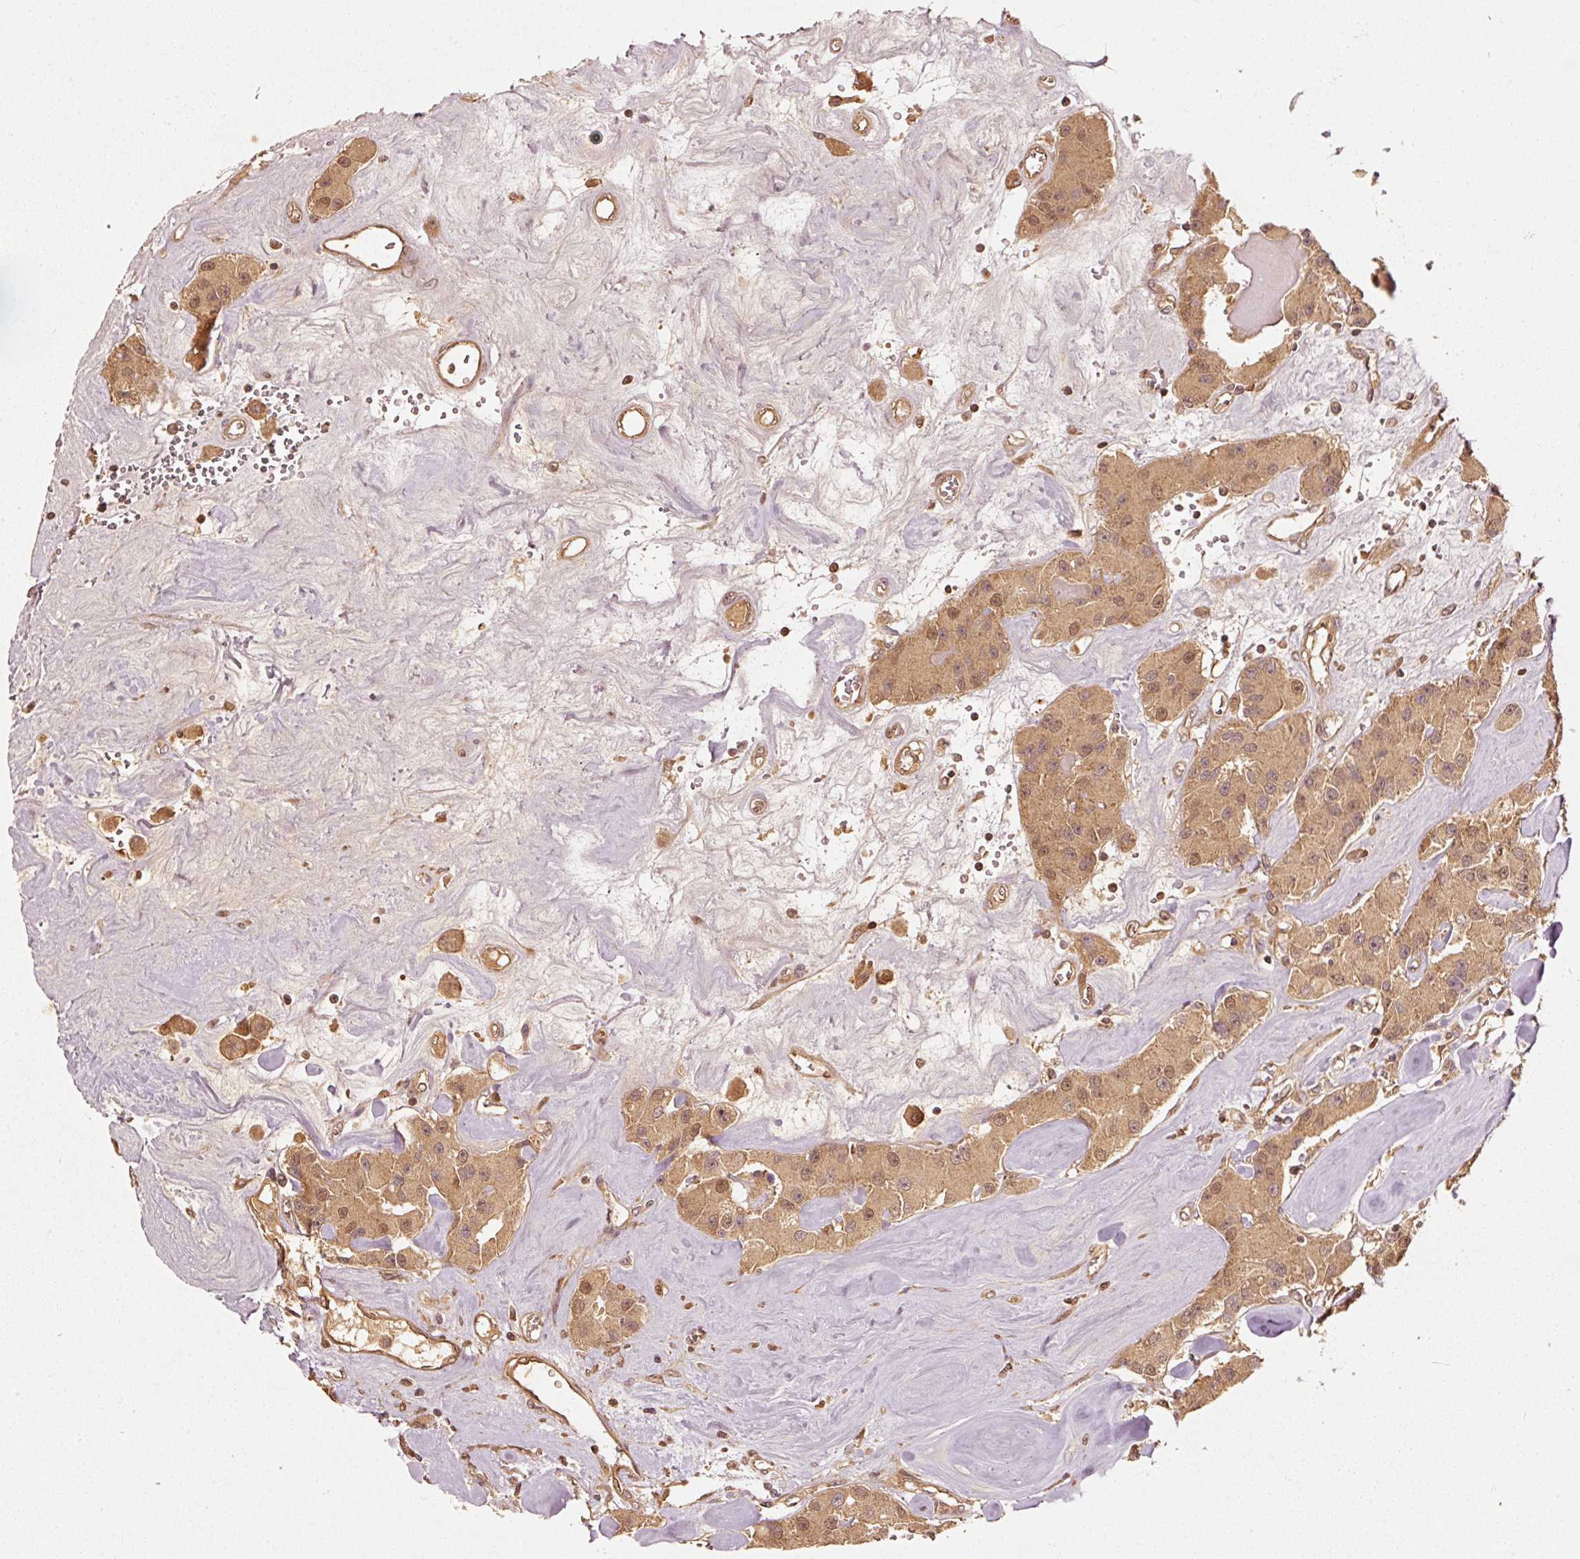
{"staining": {"intensity": "moderate", "quantity": ">75%", "location": "cytoplasmic/membranous,nuclear"}, "tissue": "carcinoid", "cell_type": "Tumor cells", "image_type": "cancer", "snomed": [{"axis": "morphology", "description": "Carcinoid, malignant, NOS"}, {"axis": "topography", "description": "Pancreas"}], "caption": "A brown stain shows moderate cytoplasmic/membranous and nuclear staining of a protein in human carcinoid tumor cells. The staining was performed using DAB (3,3'-diaminobenzidine), with brown indicating positive protein expression. Nuclei are stained blue with hematoxylin.", "gene": "STAU1", "patient": {"sex": "male", "age": 41}}